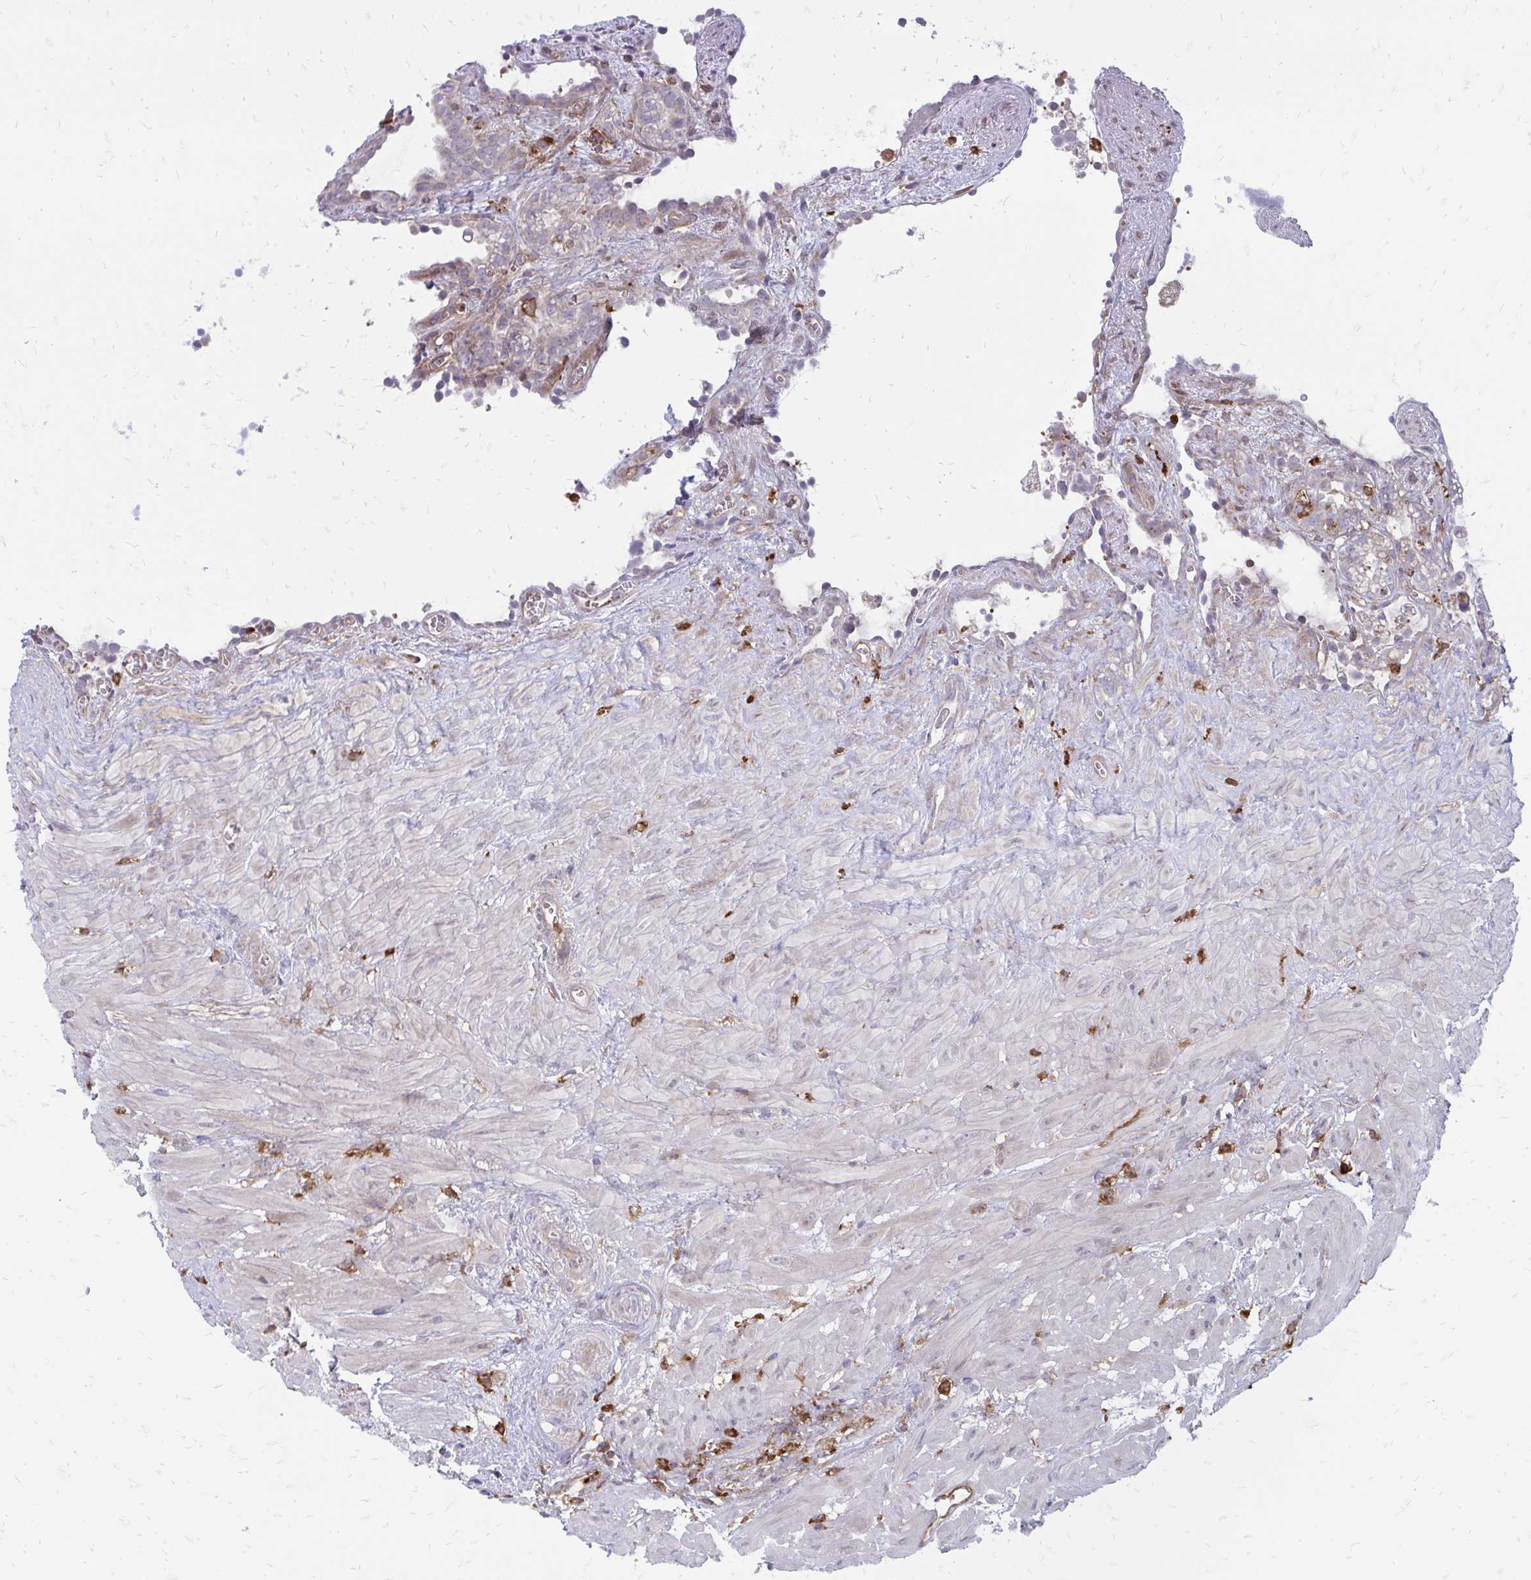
{"staining": {"intensity": "negative", "quantity": "none", "location": "none"}, "tissue": "seminal vesicle", "cell_type": "Glandular cells", "image_type": "normal", "snomed": [{"axis": "morphology", "description": "Normal tissue, NOS"}, {"axis": "topography", "description": "Seminal veicle"}], "caption": "The photomicrograph demonstrates no staining of glandular cells in normal seminal vesicle.", "gene": "ASAP1", "patient": {"sex": "male", "age": 76}}